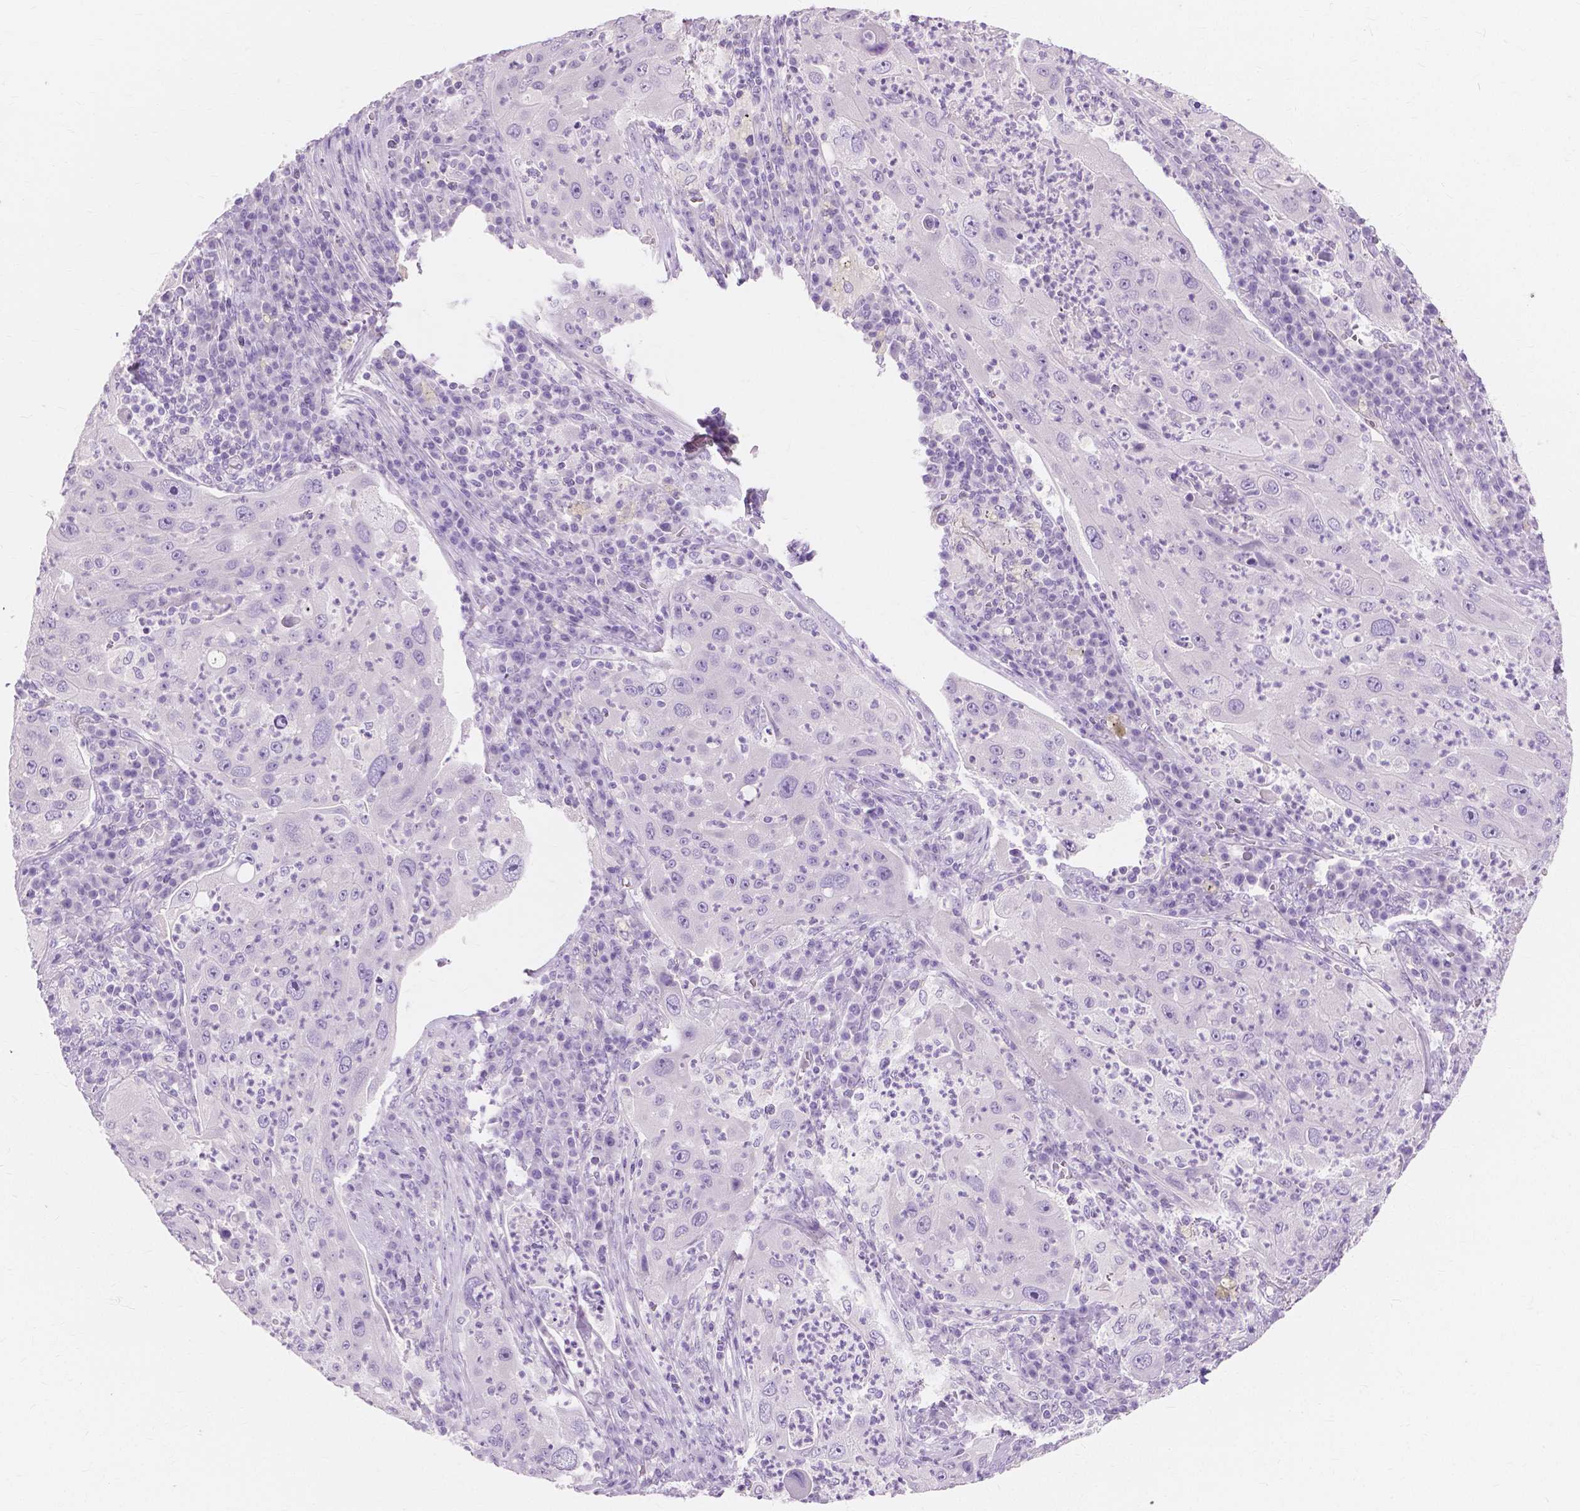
{"staining": {"intensity": "negative", "quantity": "none", "location": "none"}, "tissue": "lung cancer", "cell_type": "Tumor cells", "image_type": "cancer", "snomed": [{"axis": "morphology", "description": "Squamous cell carcinoma, NOS"}, {"axis": "topography", "description": "Lung"}], "caption": "A high-resolution photomicrograph shows immunohistochemistry staining of lung cancer, which shows no significant staining in tumor cells.", "gene": "MUC12", "patient": {"sex": "female", "age": 59}}